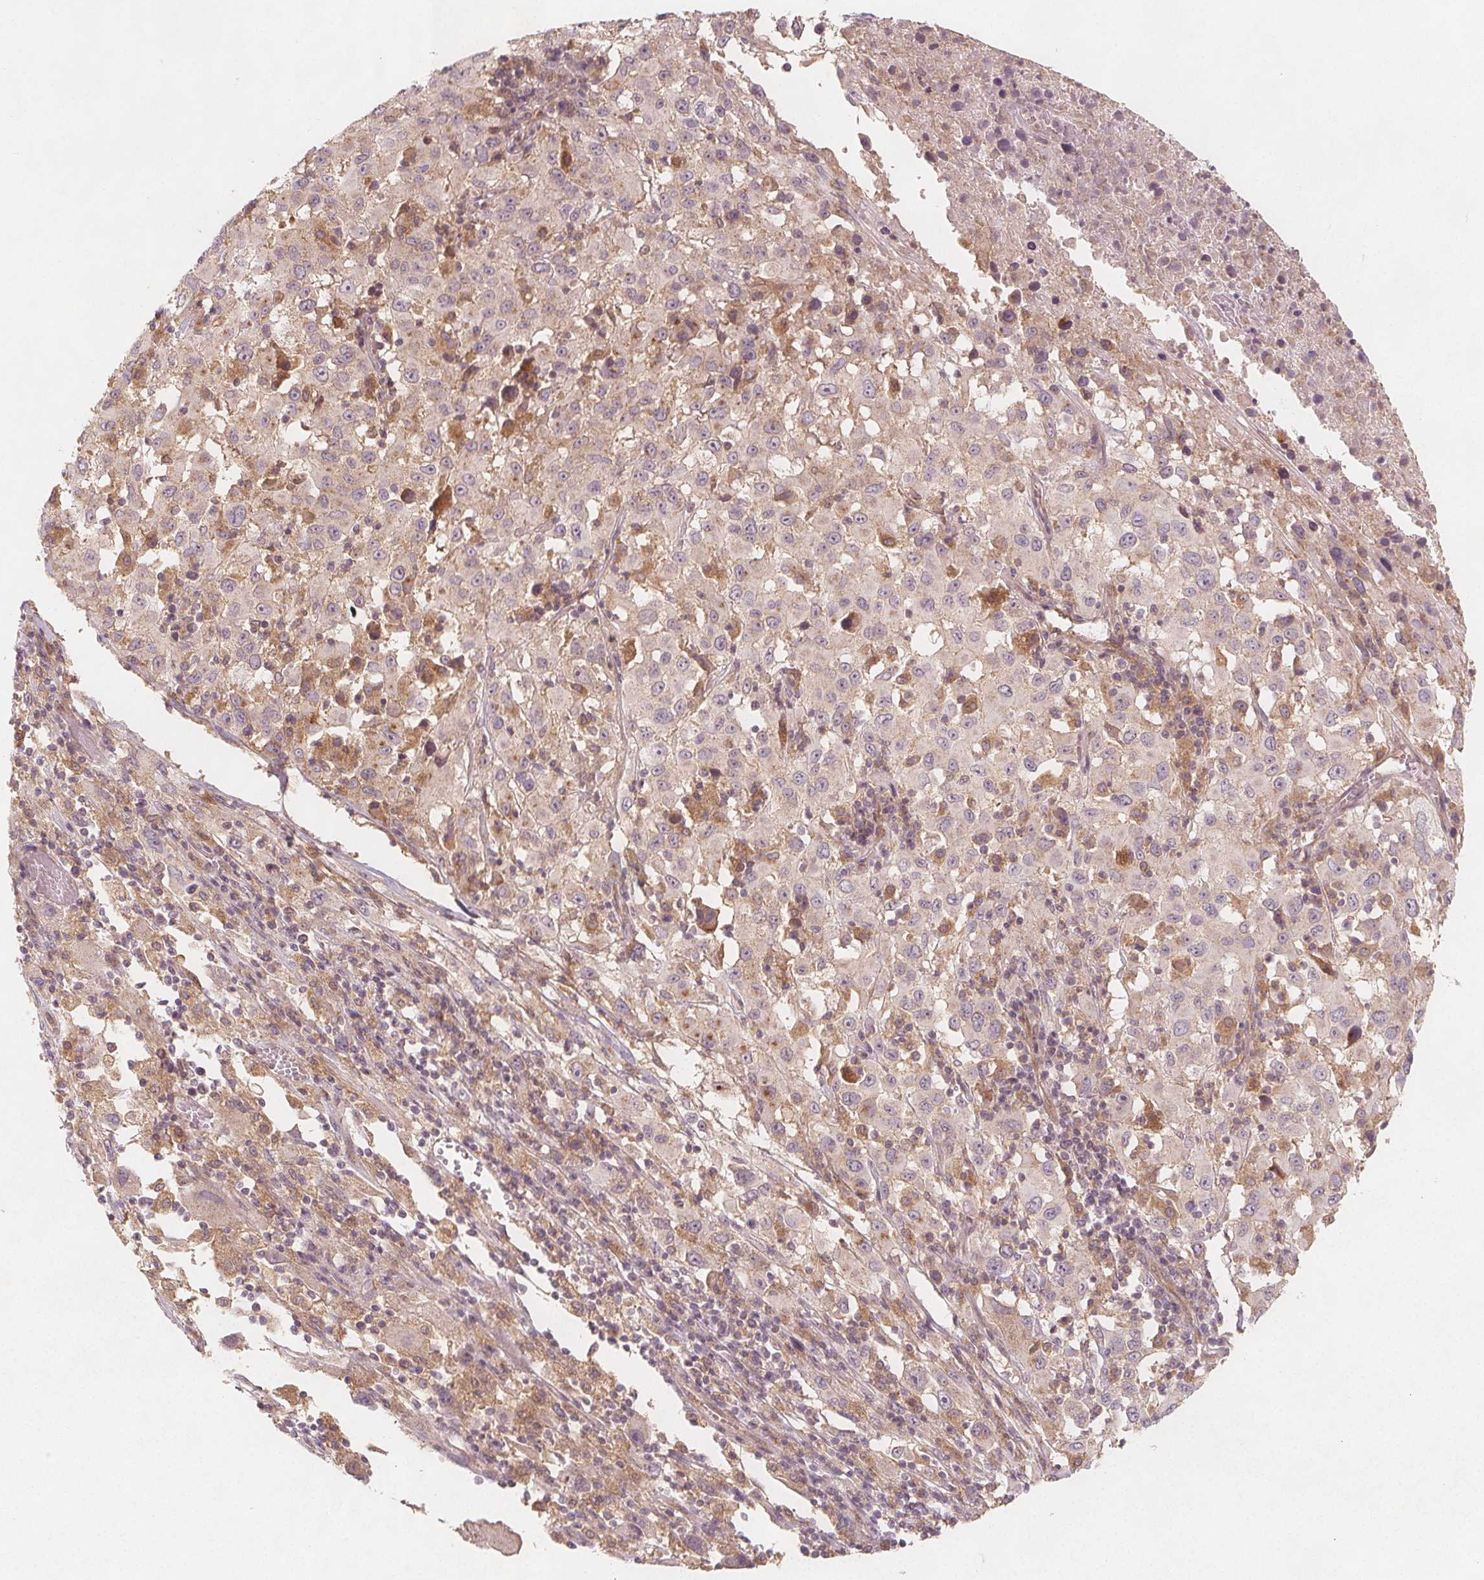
{"staining": {"intensity": "weak", "quantity": "<25%", "location": "cytoplasmic/membranous"}, "tissue": "melanoma", "cell_type": "Tumor cells", "image_type": "cancer", "snomed": [{"axis": "morphology", "description": "Malignant melanoma, Metastatic site"}, {"axis": "topography", "description": "Soft tissue"}], "caption": "IHC of human malignant melanoma (metastatic site) shows no positivity in tumor cells.", "gene": "NCSTN", "patient": {"sex": "male", "age": 50}}